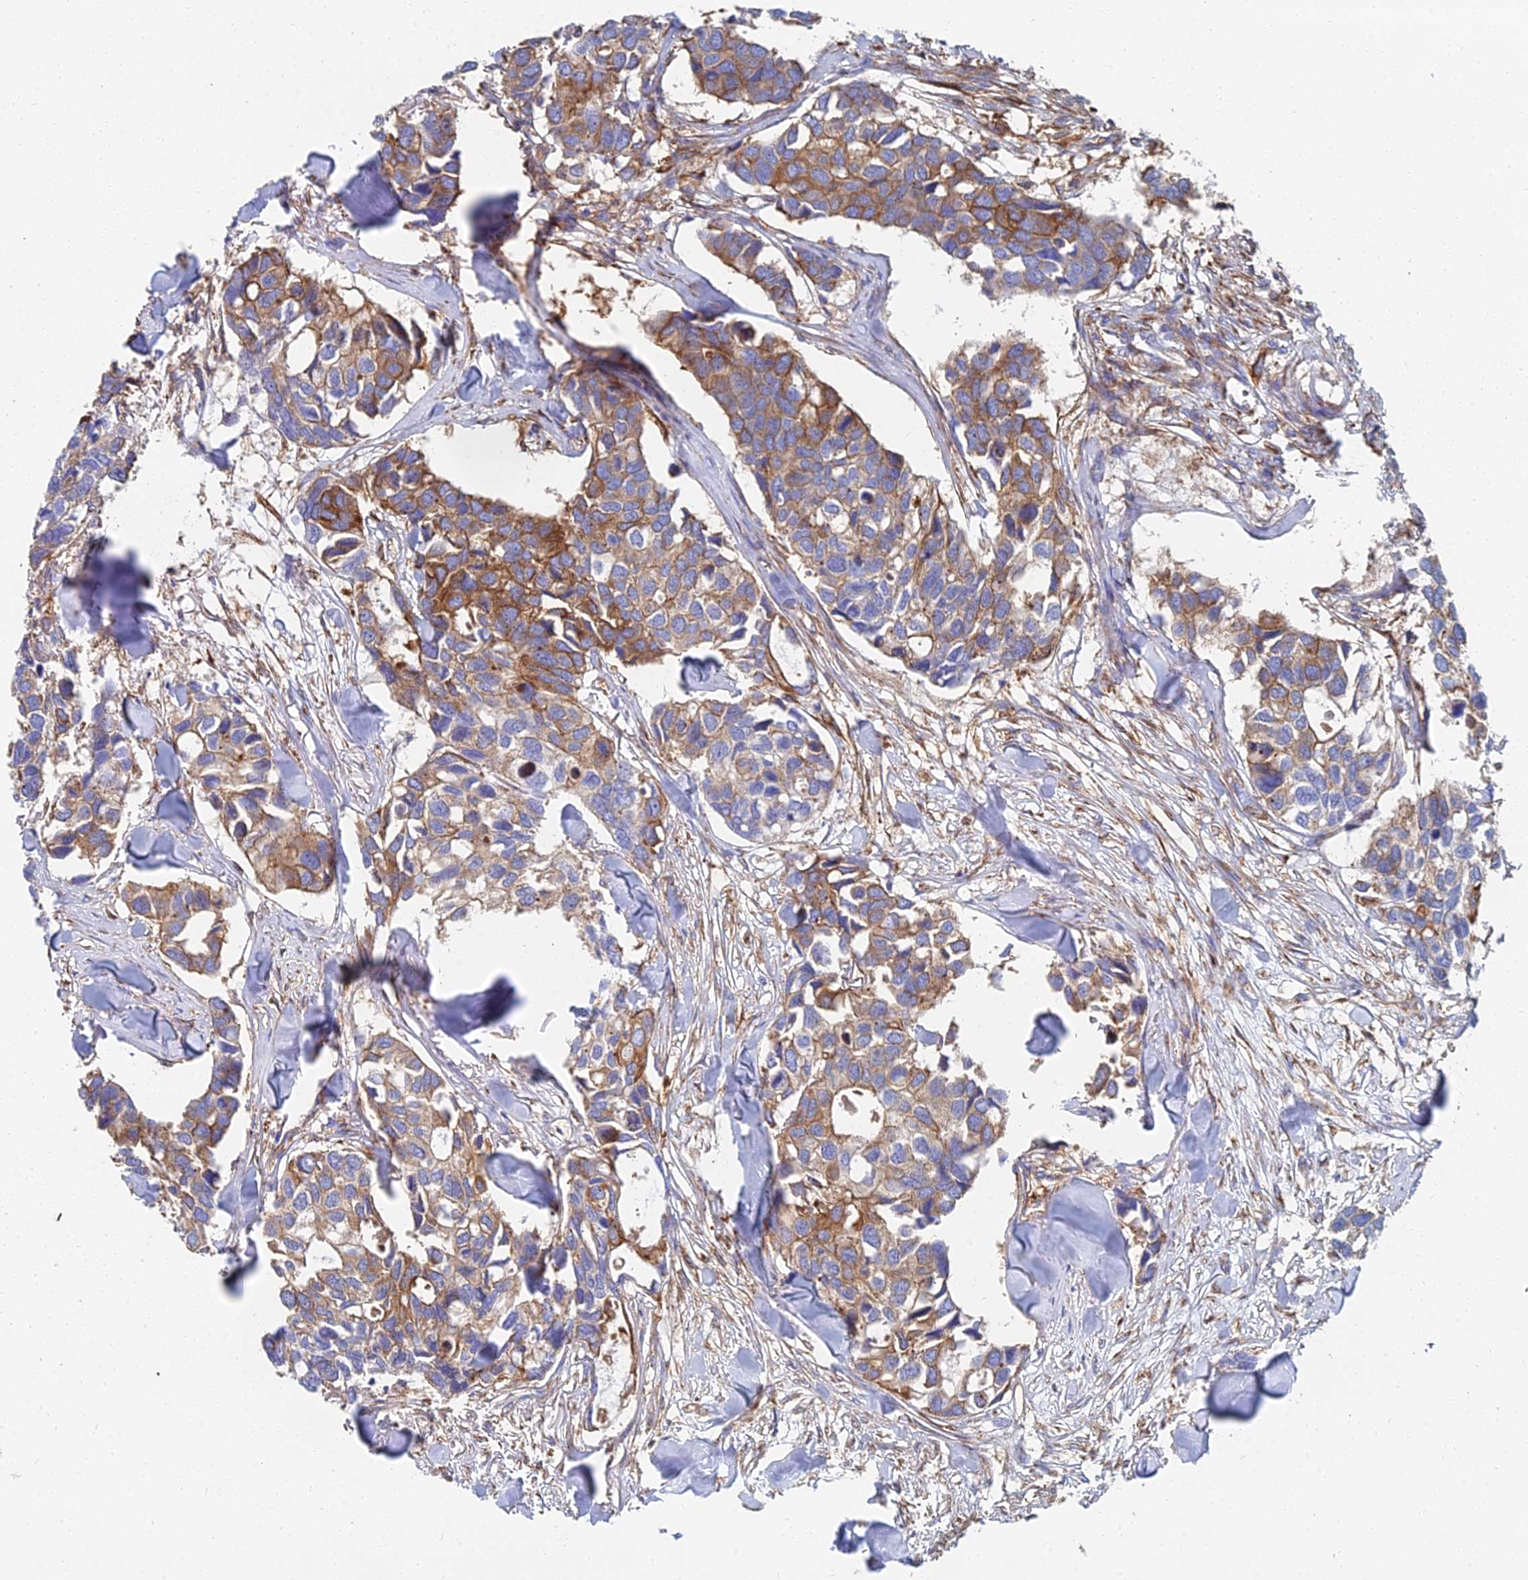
{"staining": {"intensity": "moderate", "quantity": ">75%", "location": "cytoplasmic/membranous"}, "tissue": "breast cancer", "cell_type": "Tumor cells", "image_type": "cancer", "snomed": [{"axis": "morphology", "description": "Duct carcinoma"}, {"axis": "topography", "description": "Breast"}], "caption": "High-magnification brightfield microscopy of breast cancer stained with DAB (3,3'-diaminobenzidine) (brown) and counterstained with hematoxylin (blue). tumor cells exhibit moderate cytoplasmic/membranous staining is appreciated in about>75% of cells.", "gene": "GPR42", "patient": {"sex": "female", "age": 83}}